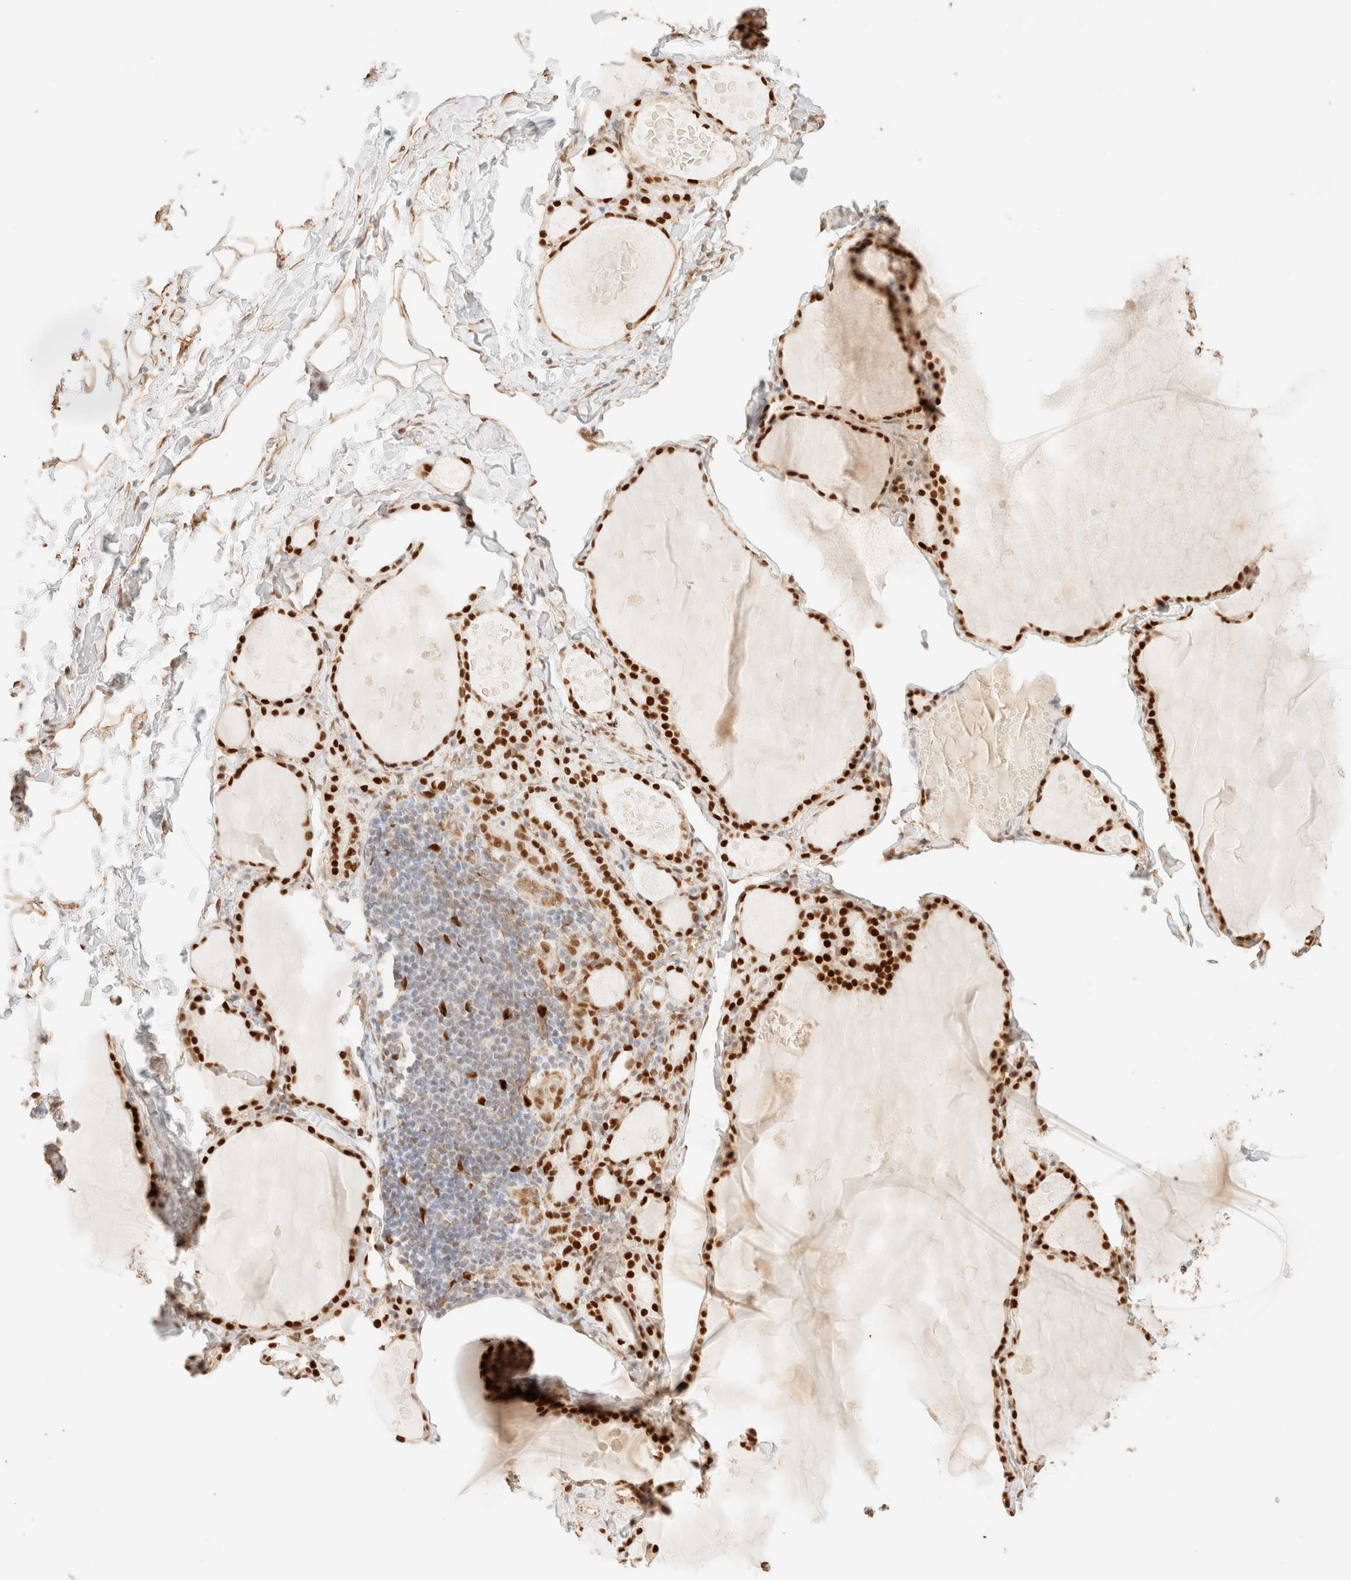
{"staining": {"intensity": "strong", "quantity": ">75%", "location": "nuclear"}, "tissue": "thyroid gland", "cell_type": "Glandular cells", "image_type": "normal", "snomed": [{"axis": "morphology", "description": "Normal tissue, NOS"}, {"axis": "topography", "description": "Thyroid gland"}], "caption": "A brown stain highlights strong nuclear expression of a protein in glandular cells of unremarkable thyroid gland. (DAB IHC, brown staining for protein, blue staining for nuclei).", "gene": "ZSCAN18", "patient": {"sex": "male", "age": 56}}